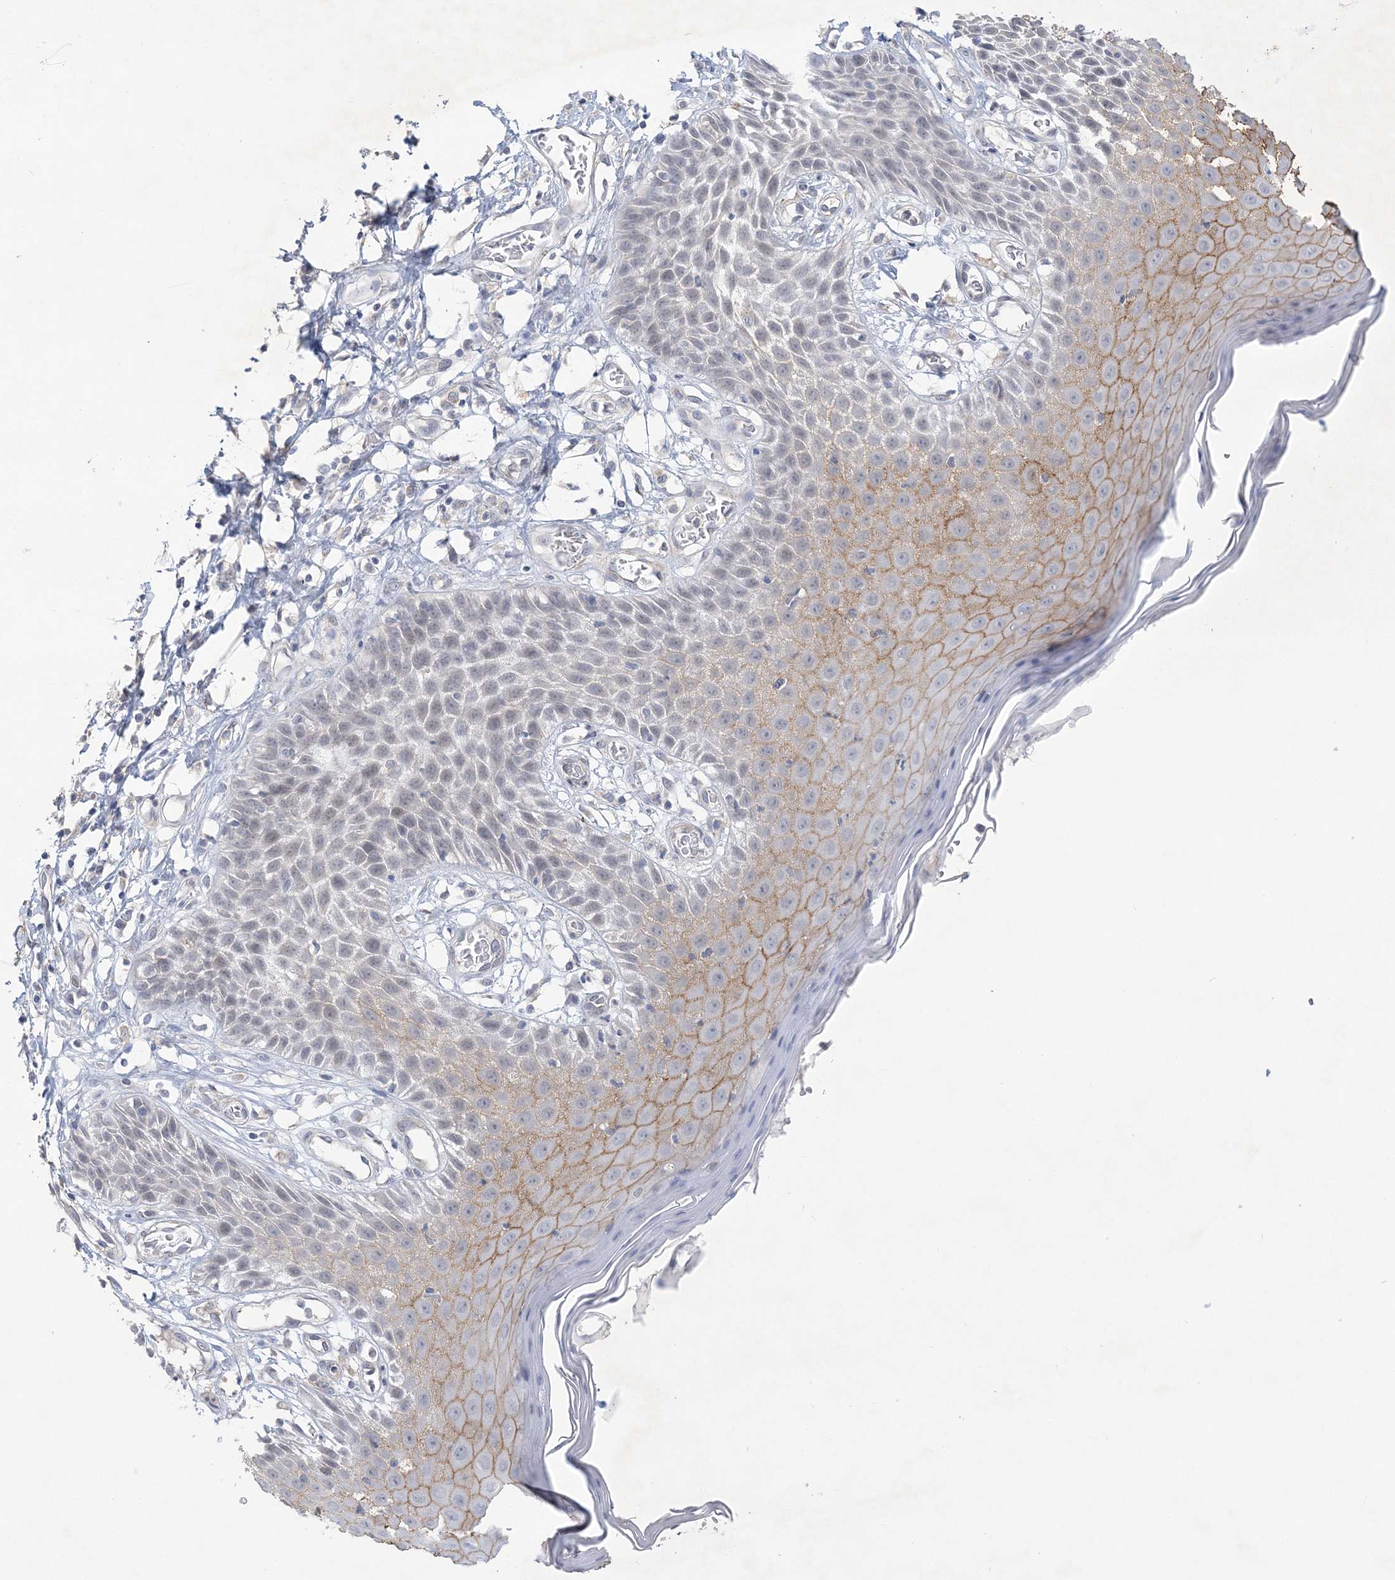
{"staining": {"intensity": "strong", "quantity": "<25%", "location": "cytoplasmic/membranous"}, "tissue": "skin", "cell_type": "Epidermal cells", "image_type": "normal", "snomed": [{"axis": "morphology", "description": "Normal tissue, NOS"}, {"axis": "topography", "description": "Vulva"}], "caption": "The image exhibits immunohistochemical staining of benign skin. There is strong cytoplasmic/membranous expression is seen in approximately <25% of epidermal cells.", "gene": "ANKRD35", "patient": {"sex": "female", "age": 68}}